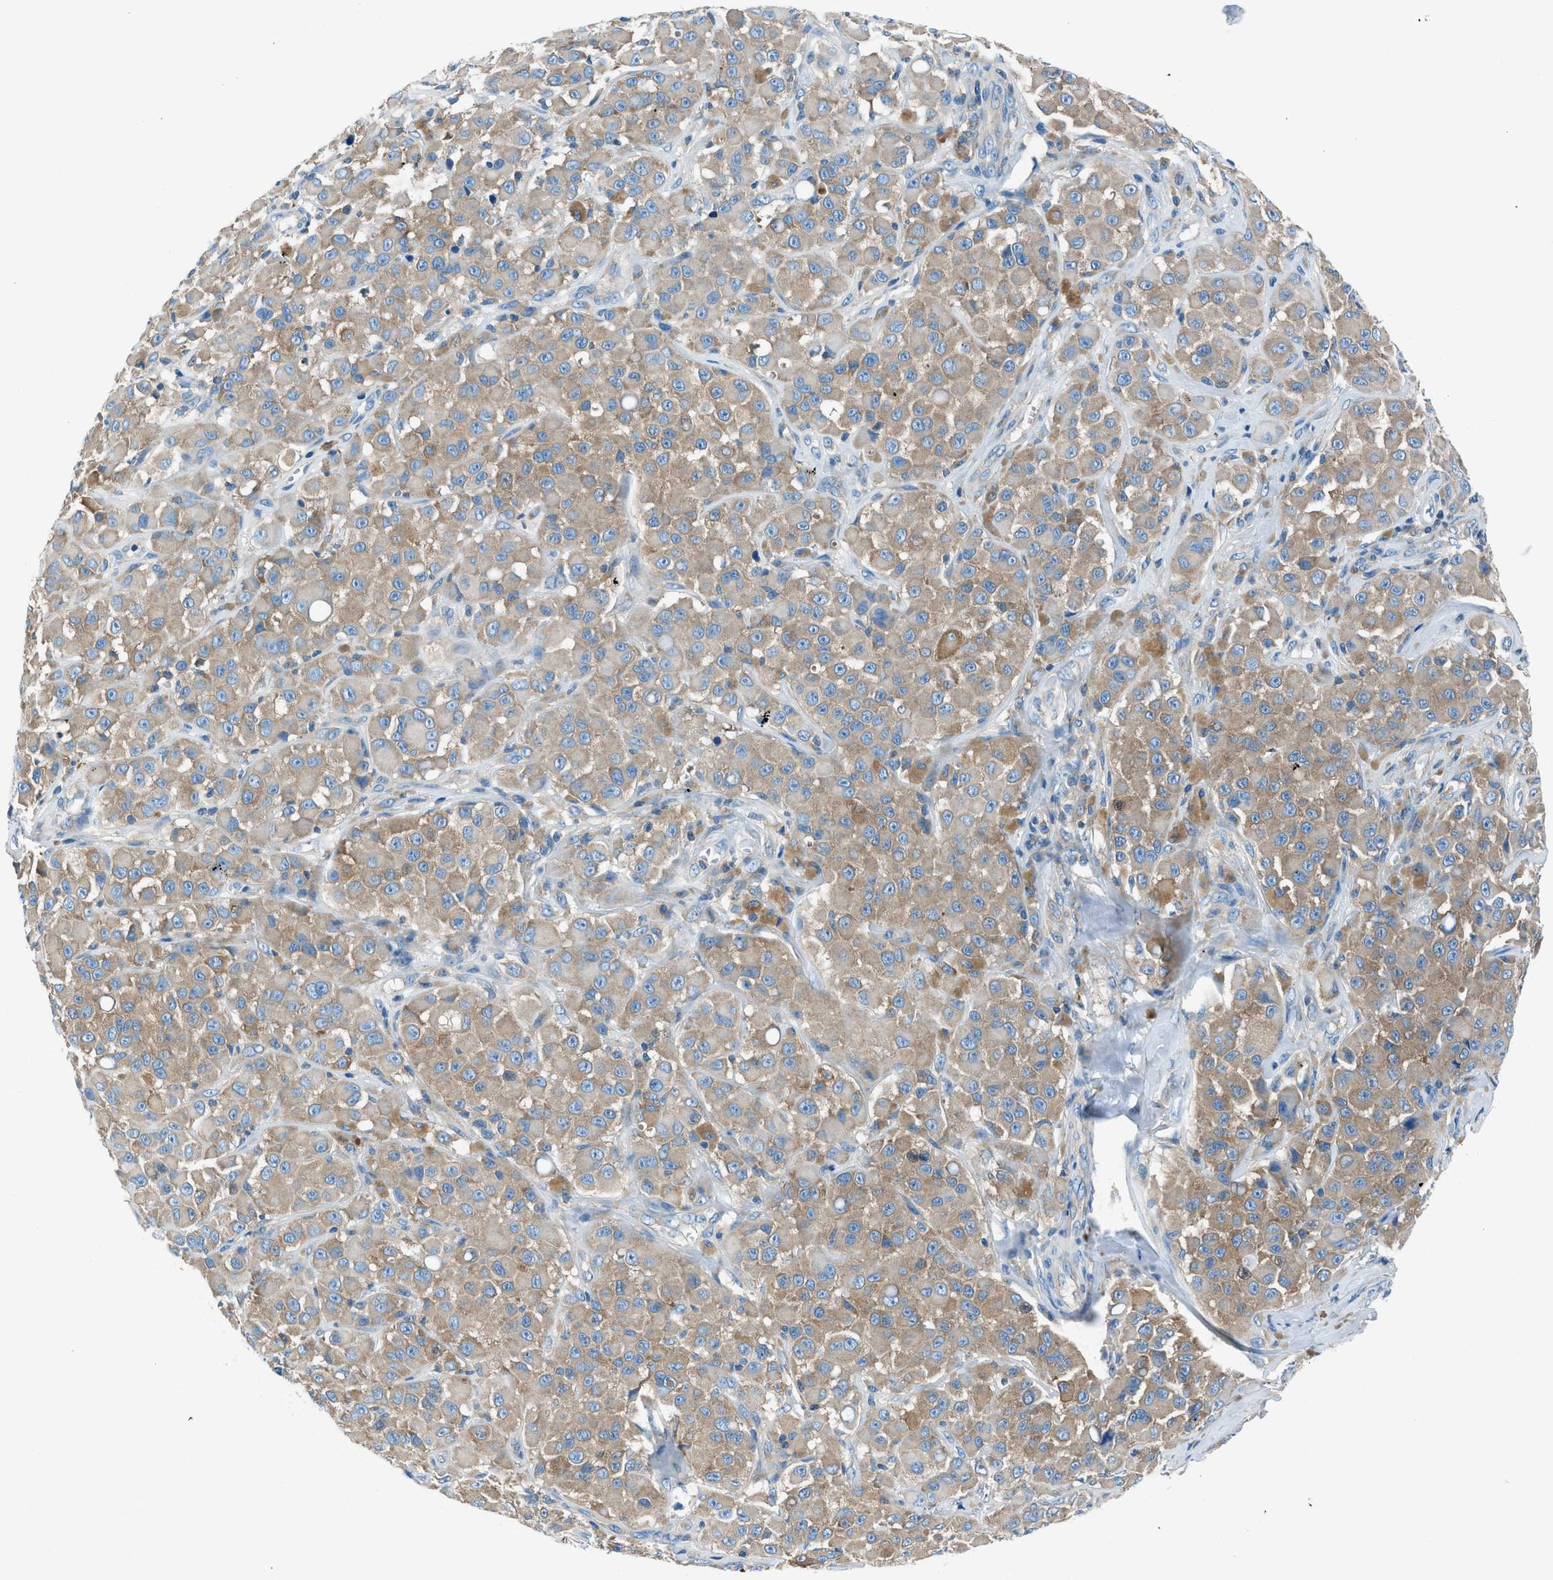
{"staining": {"intensity": "moderate", "quantity": "25%-75%", "location": "cytoplasmic/membranous"}, "tissue": "melanoma", "cell_type": "Tumor cells", "image_type": "cancer", "snomed": [{"axis": "morphology", "description": "Malignant melanoma, NOS"}, {"axis": "topography", "description": "Skin"}], "caption": "Immunohistochemistry (IHC) micrograph of neoplastic tissue: malignant melanoma stained using IHC shows medium levels of moderate protein expression localized specifically in the cytoplasmic/membranous of tumor cells, appearing as a cytoplasmic/membranous brown color.", "gene": "SARS1", "patient": {"sex": "male", "age": 84}}